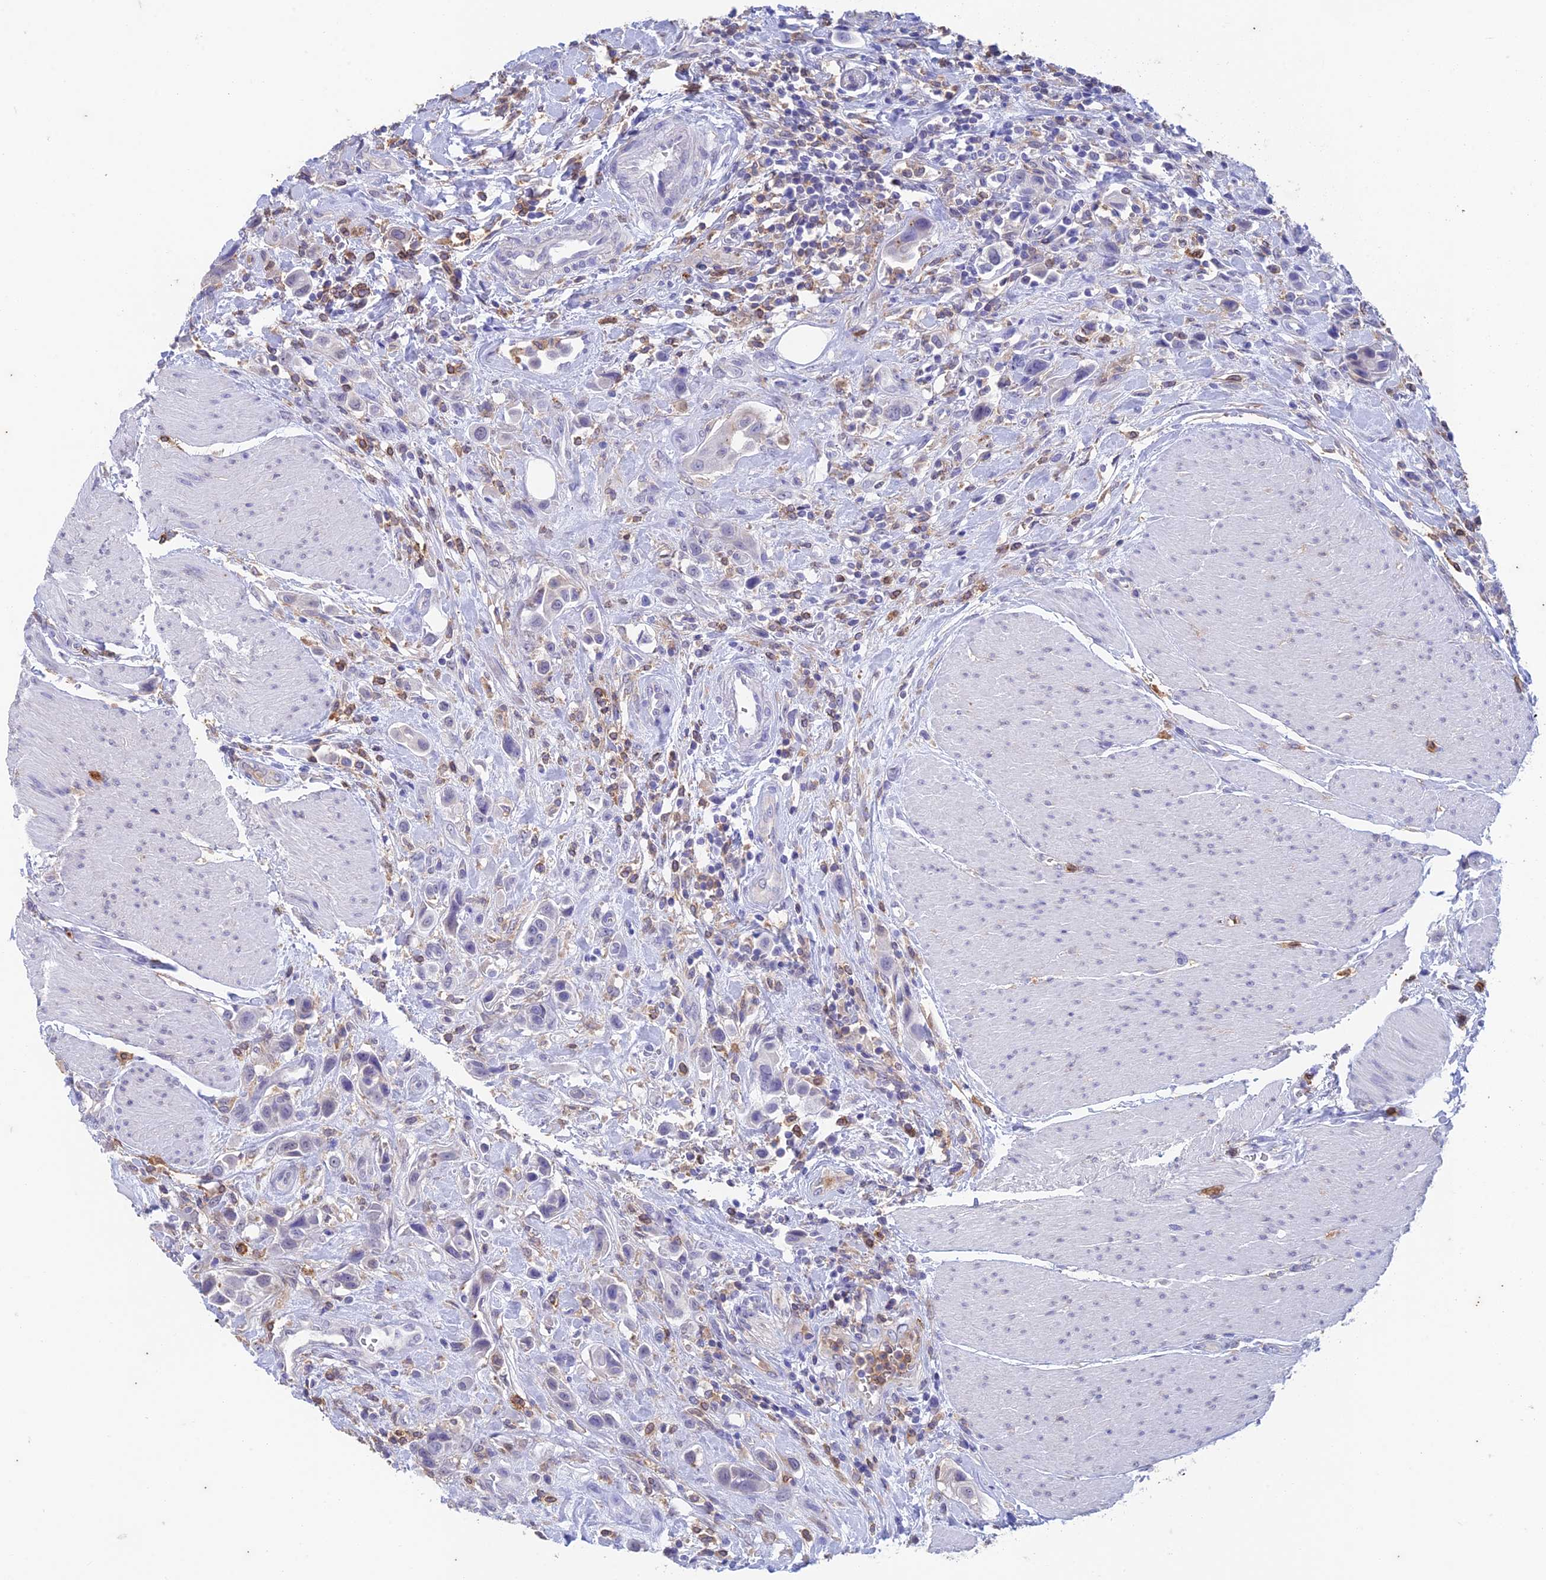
{"staining": {"intensity": "negative", "quantity": "none", "location": "none"}, "tissue": "urothelial cancer", "cell_type": "Tumor cells", "image_type": "cancer", "snomed": [{"axis": "morphology", "description": "Urothelial carcinoma, High grade"}, {"axis": "topography", "description": "Urinary bladder"}], "caption": "A high-resolution photomicrograph shows immunohistochemistry staining of high-grade urothelial carcinoma, which displays no significant staining in tumor cells.", "gene": "FGF7", "patient": {"sex": "male", "age": 50}}